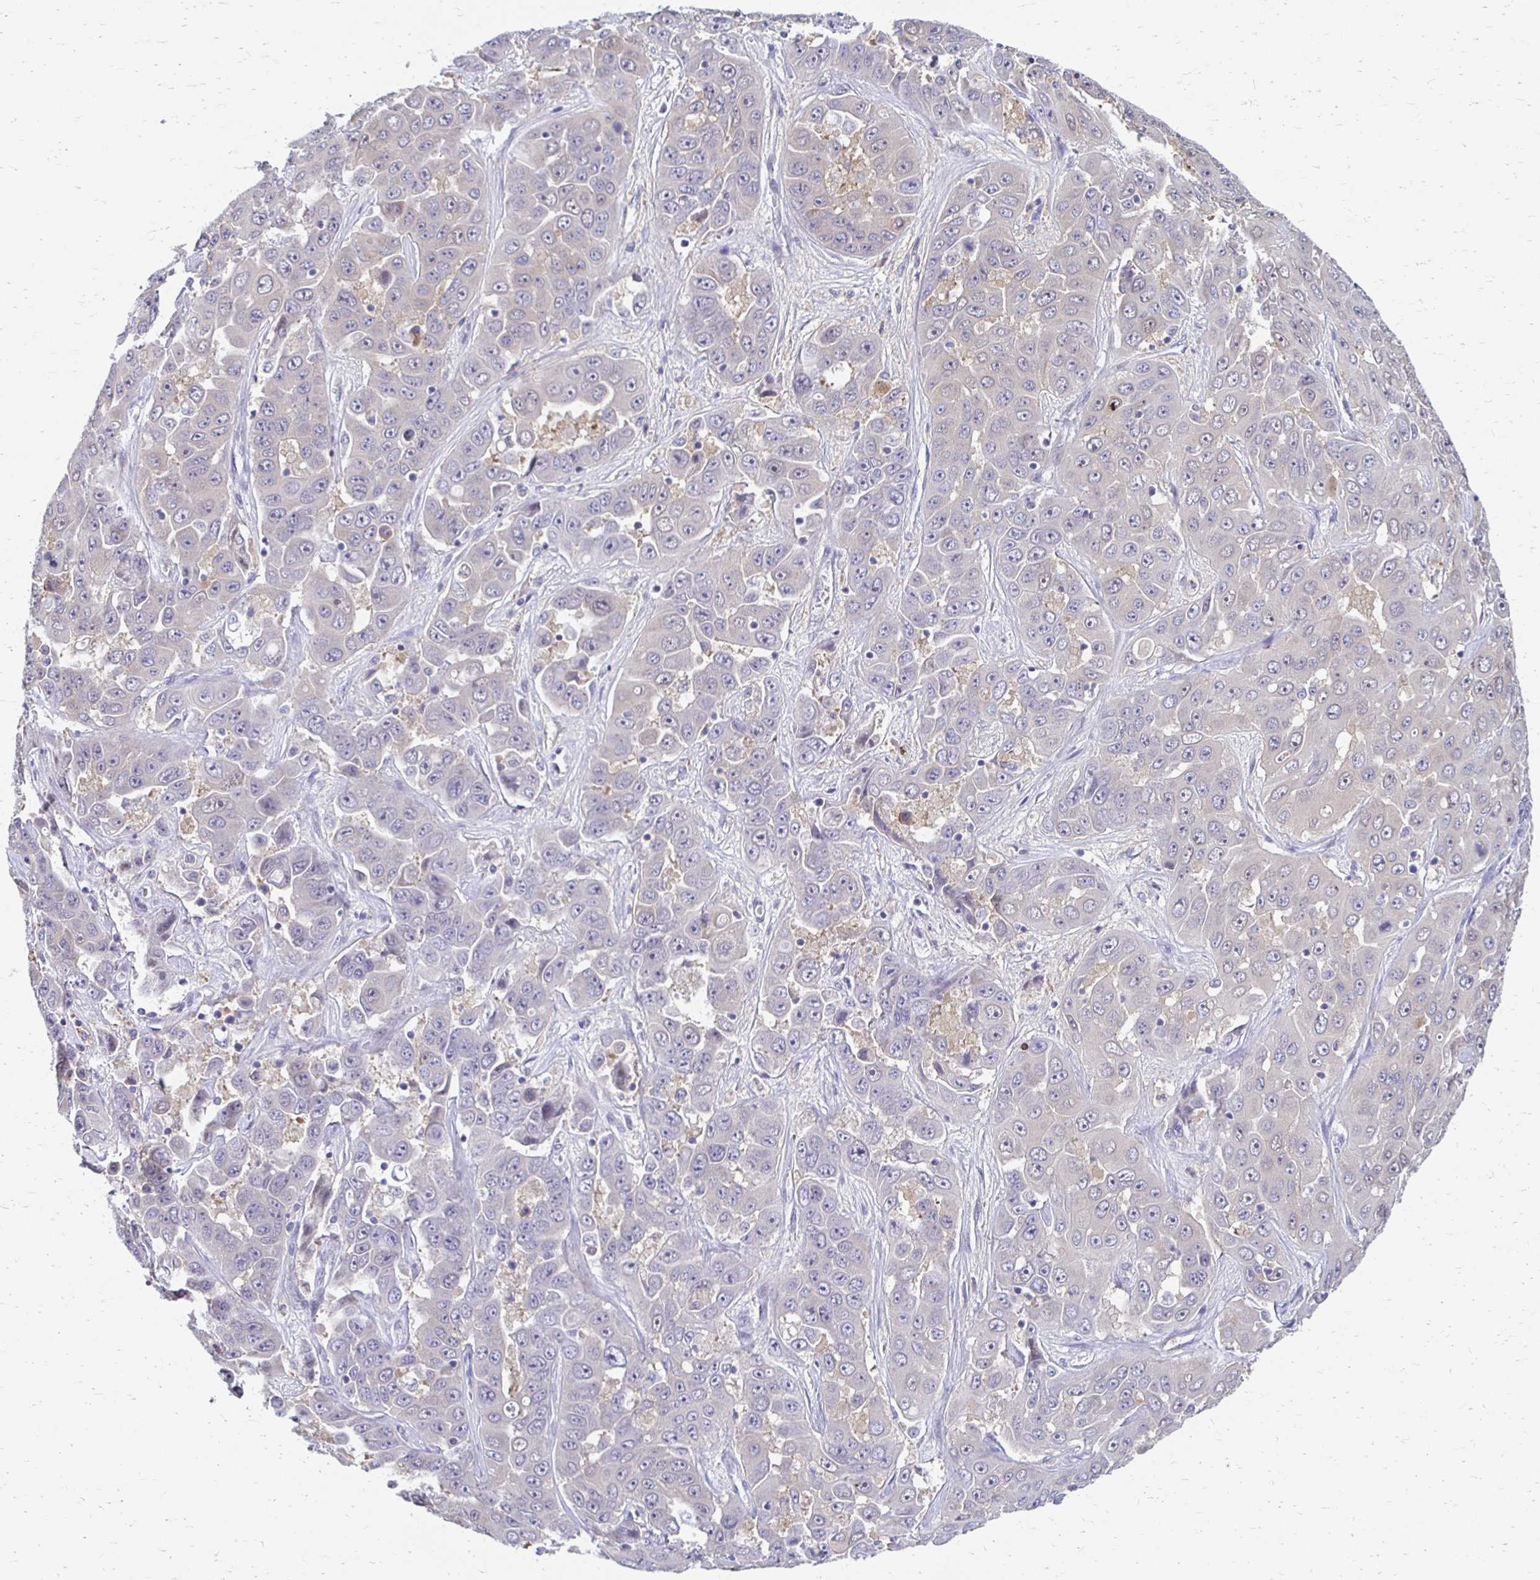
{"staining": {"intensity": "negative", "quantity": "none", "location": "none"}, "tissue": "liver cancer", "cell_type": "Tumor cells", "image_type": "cancer", "snomed": [{"axis": "morphology", "description": "Cholangiocarcinoma"}, {"axis": "topography", "description": "Liver"}], "caption": "High magnification brightfield microscopy of liver cancer stained with DAB (3,3'-diaminobenzidine) (brown) and counterstained with hematoxylin (blue): tumor cells show no significant expression.", "gene": "PADI2", "patient": {"sex": "female", "age": 52}}